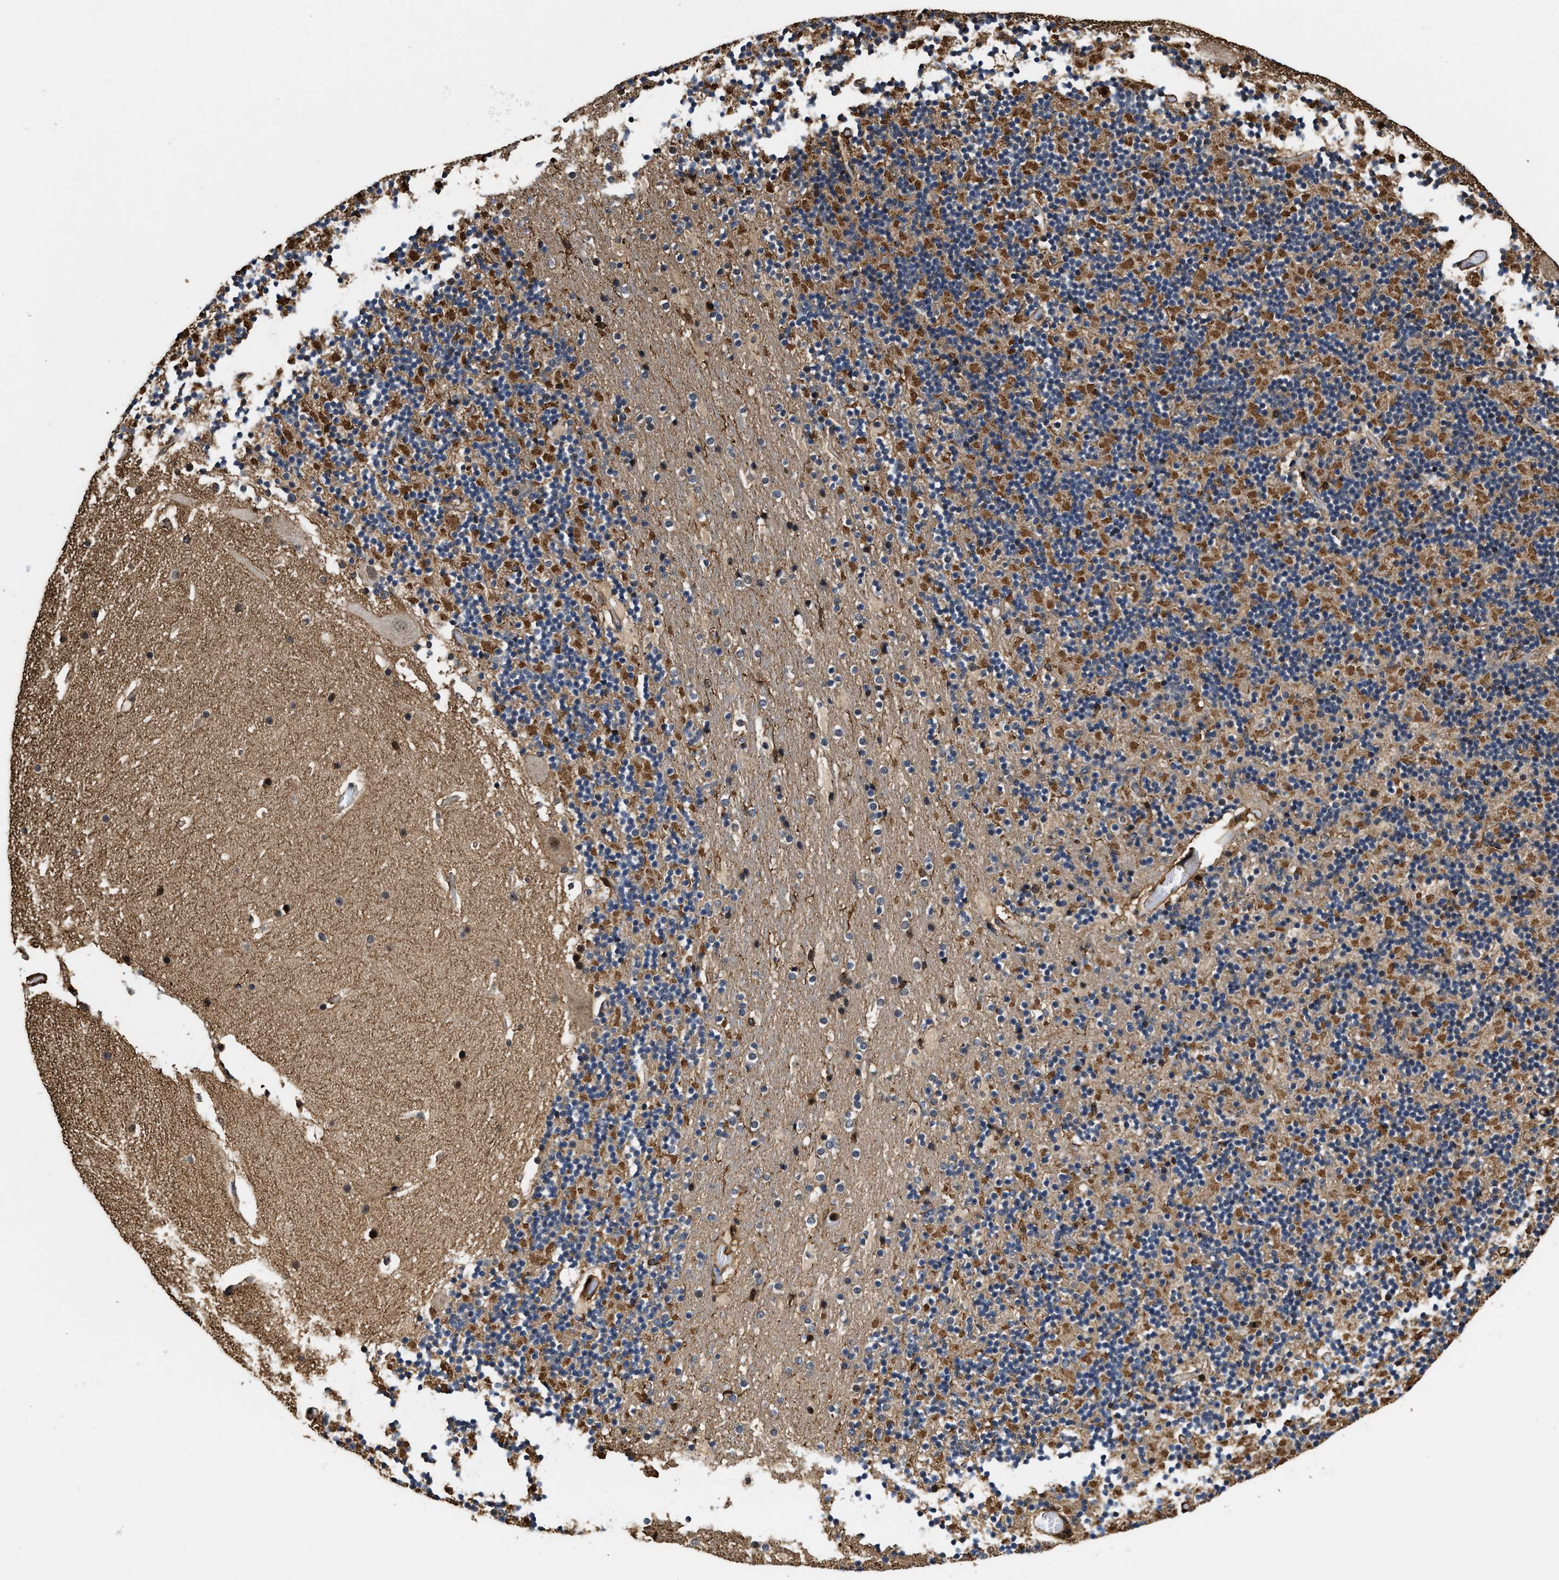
{"staining": {"intensity": "moderate", "quantity": "25%-75%", "location": "cytoplasmic/membranous"}, "tissue": "cerebellum", "cell_type": "Cells in granular layer", "image_type": "normal", "snomed": [{"axis": "morphology", "description": "Normal tissue, NOS"}, {"axis": "topography", "description": "Cerebellum"}], "caption": "The immunohistochemical stain highlights moderate cytoplasmic/membranous expression in cells in granular layer of unremarkable cerebellum.", "gene": "KBTBD2", "patient": {"sex": "male", "age": 57}}